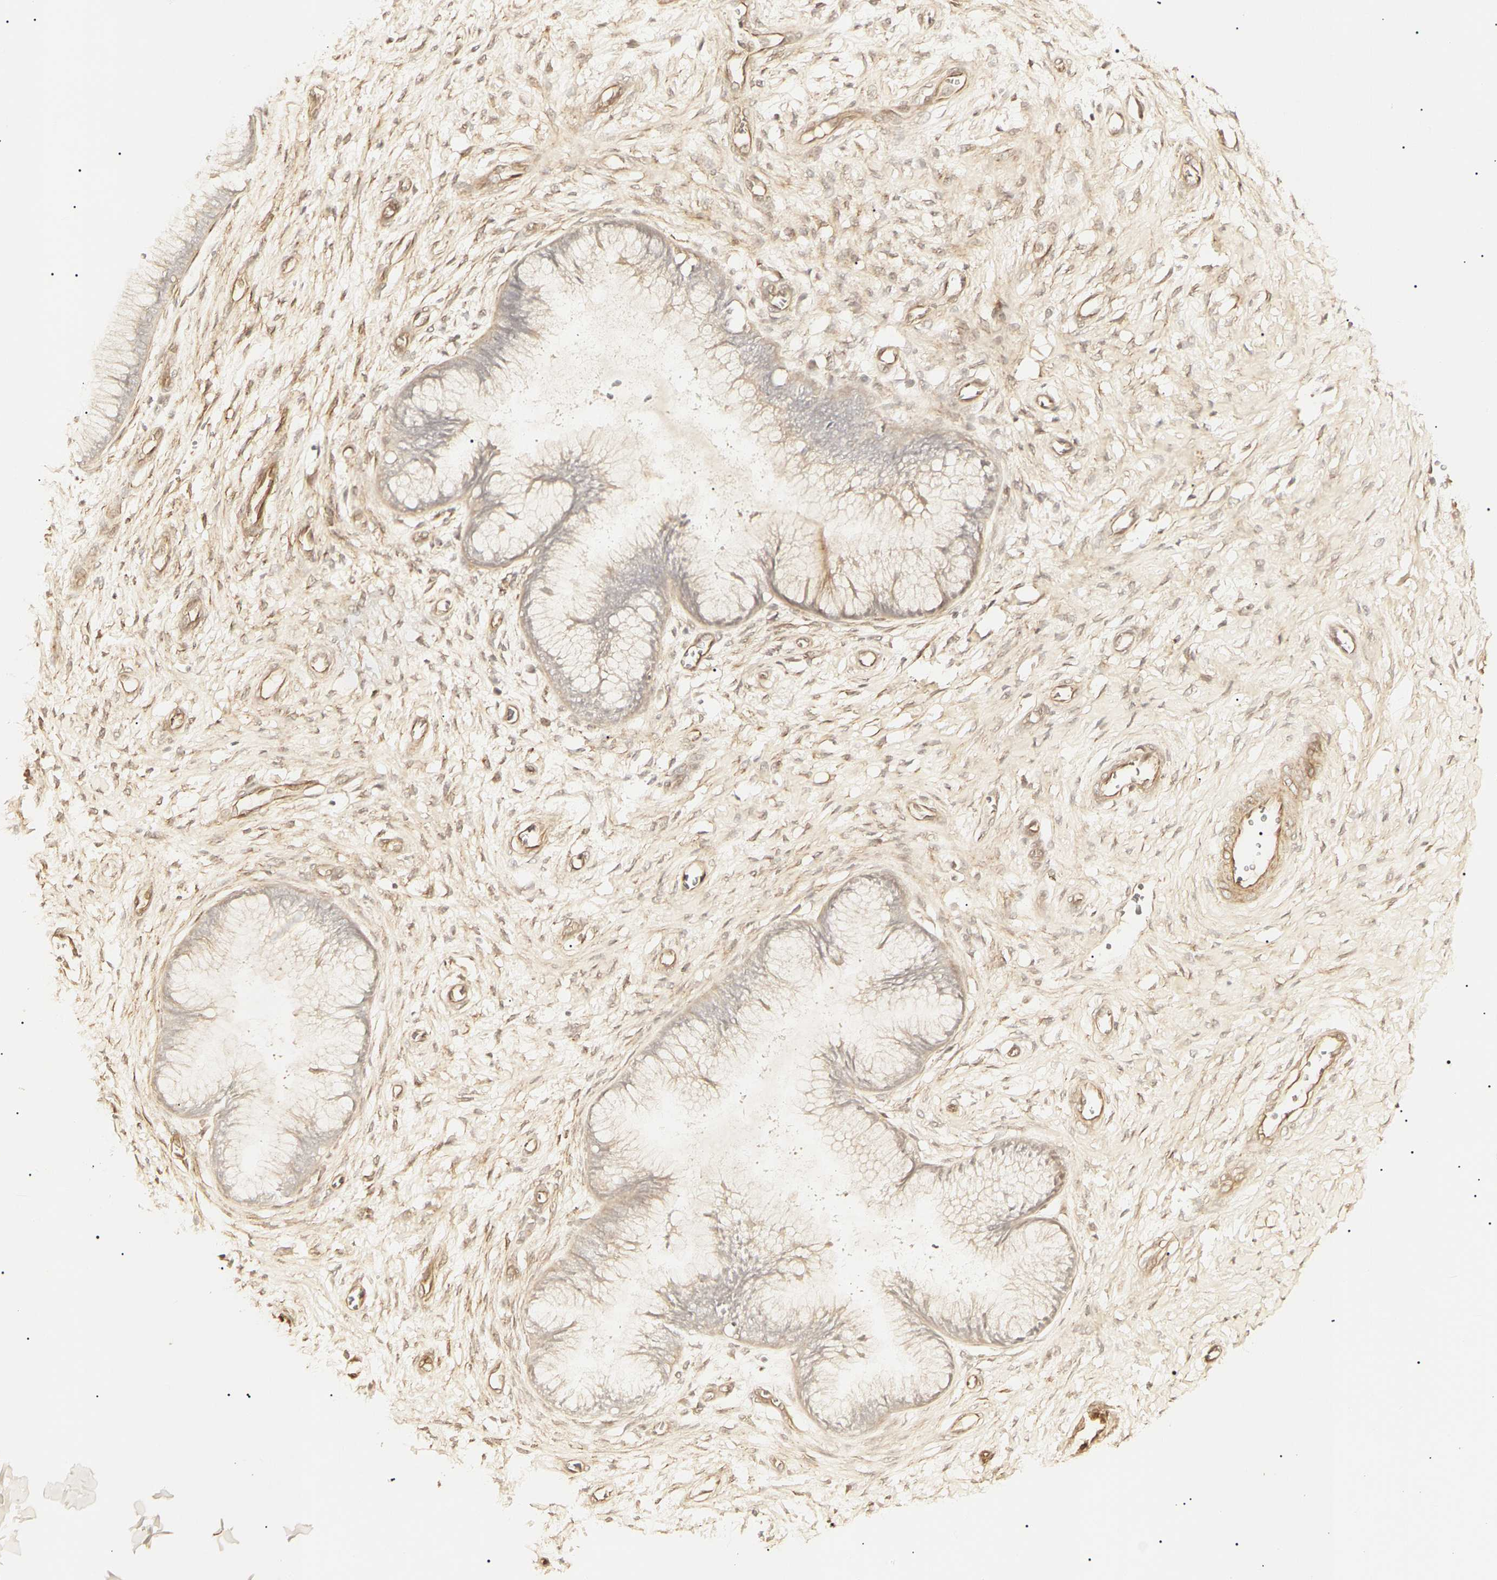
{"staining": {"intensity": "negative", "quantity": "none", "location": "none"}, "tissue": "cervix", "cell_type": "Glandular cells", "image_type": "normal", "snomed": [{"axis": "morphology", "description": "Normal tissue, NOS"}, {"axis": "topography", "description": "Cervix"}], "caption": "The histopathology image shows no significant positivity in glandular cells of cervix.", "gene": "KLHL42", "patient": {"sex": "female", "age": 55}}